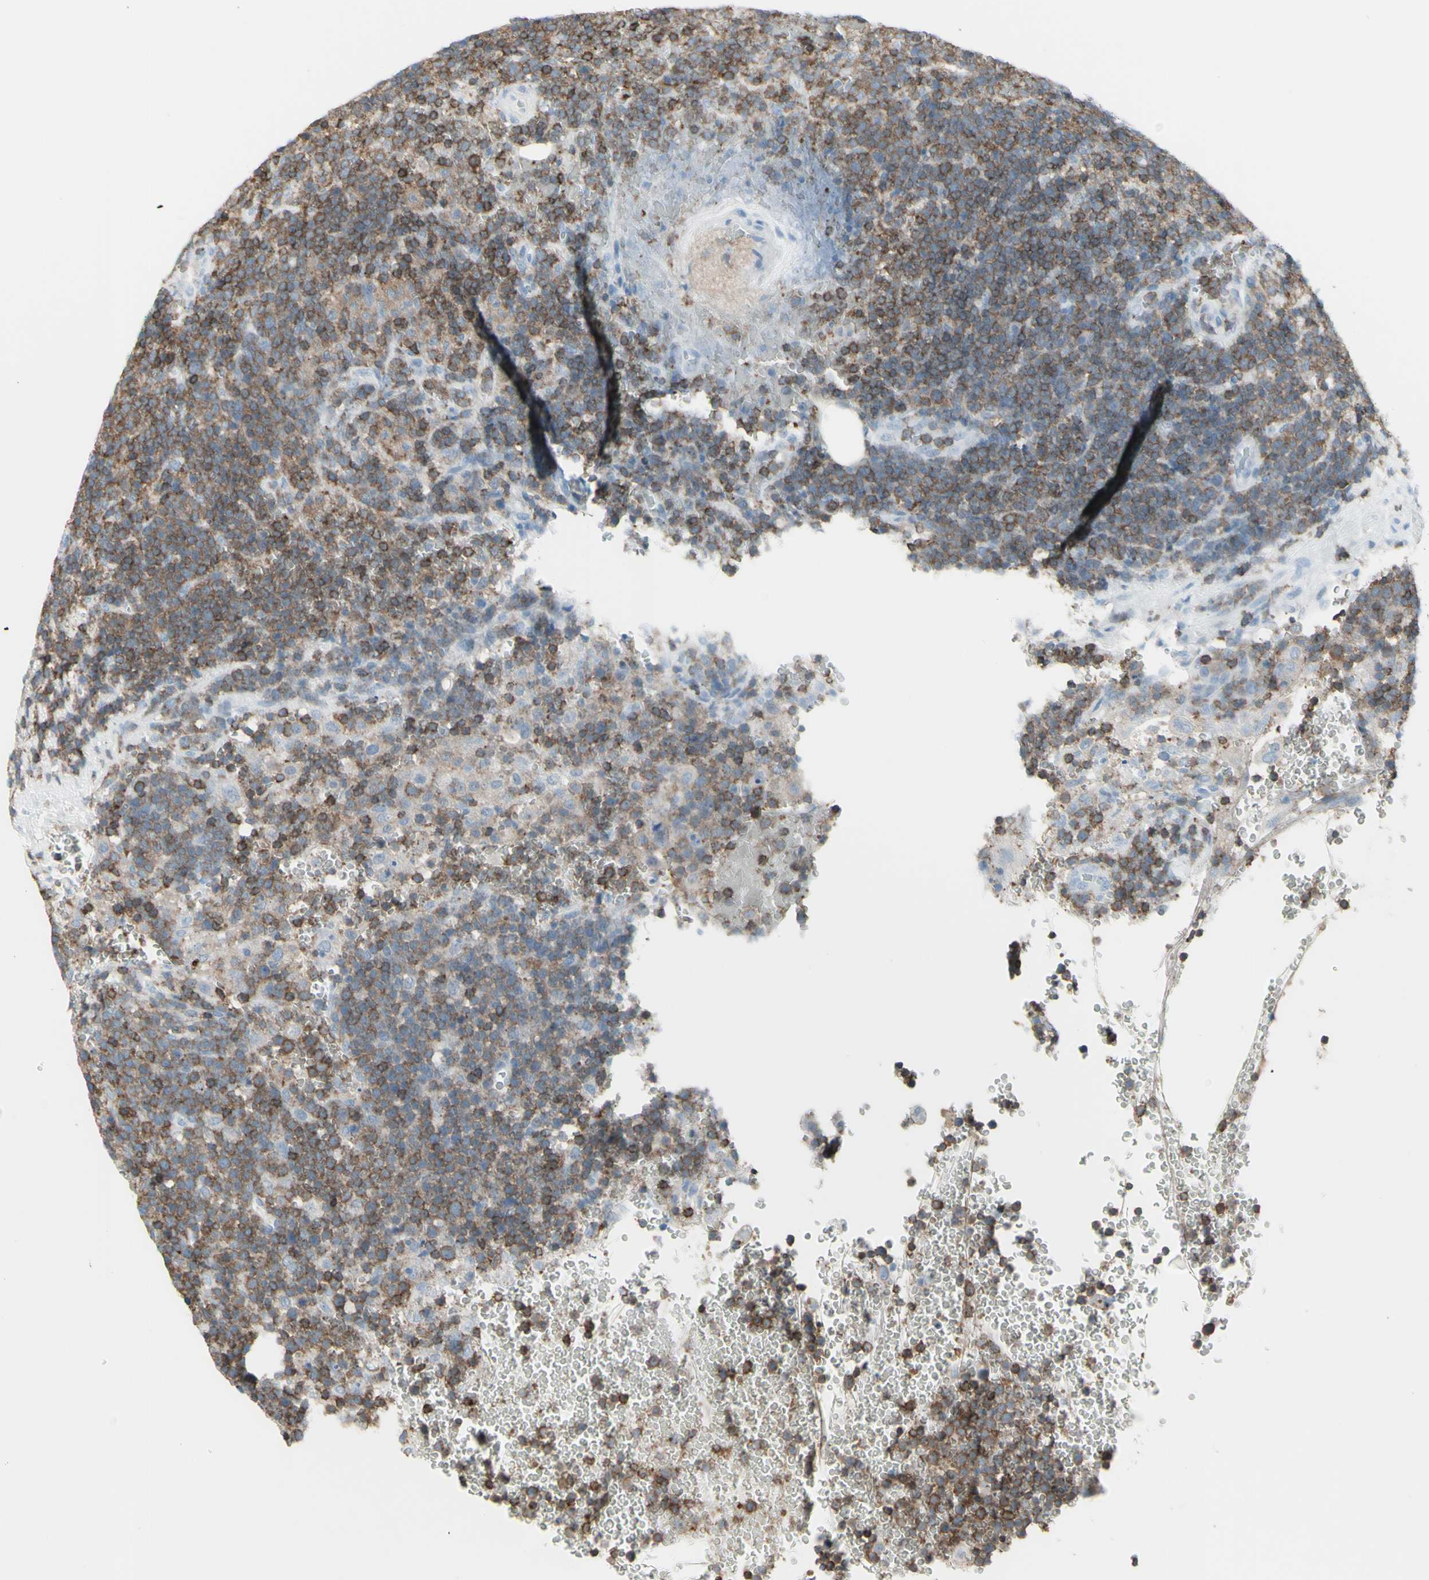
{"staining": {"intensity": "moderate", "quantity": "25%-75%", "location": "cytoplasmic/membranous"}, "tissue": "lymphoma", "cell_type": "Tumor cells", "image_type": "cancer", "snomed": [{"axis": "morphology", "description": "Malignant lymphoma, non-Hodgkin's type, High grade"}, {"axis": "topography", "description": "Lymph node"}], "caption": "Protein positivity by immunohistochemistry (IHC) shows moderate cytoplasmic/membranous expression in about 25%-75% of tumor cells in lymphoma. (DAB IHC with brightfield microscopy, high magnification).", "gene": "NRG1", "patient": {"sex": "male", "age": 61}}